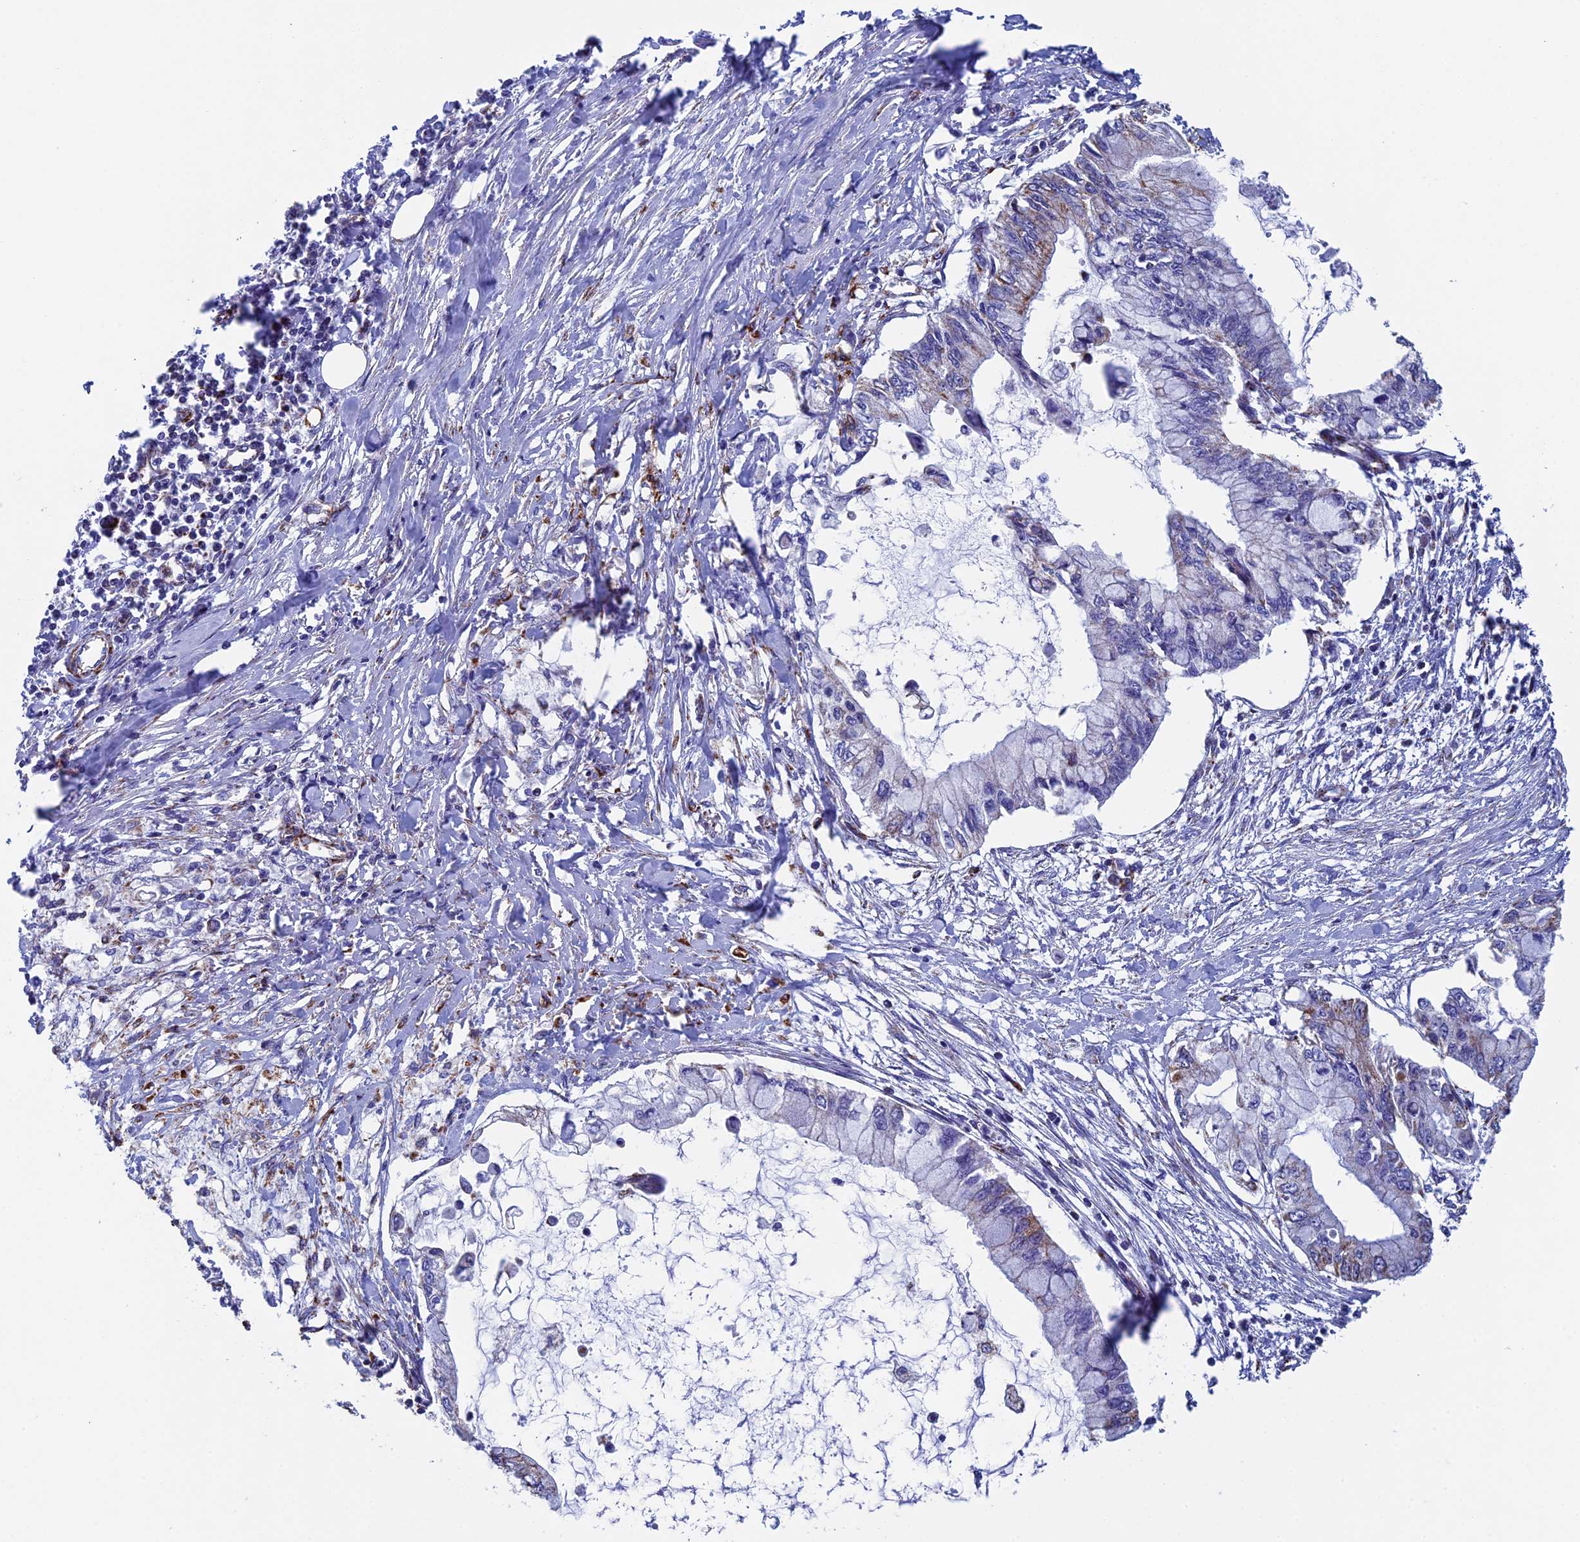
{"staining": {"intensity": "negative", "quantity": "none", "location": "none"}, "tissue": "pancreatic cancer", "cell_type": "Tumor cells", "image_type": "cancer", "snomed": [{"axis": "morphology", "description": "Adenocarcinoma, NOS"}, {"axis": "topography", "description": "Pancreas"}], "caption": "This is a photomicrograph of immunohistochemistry (IHC) staining of adenocarcinoma (pancreatic), which shows no positivity in tumor cells.", "gene": "UQCRFS1", "patient": {"sex": "male", "age": 48}}